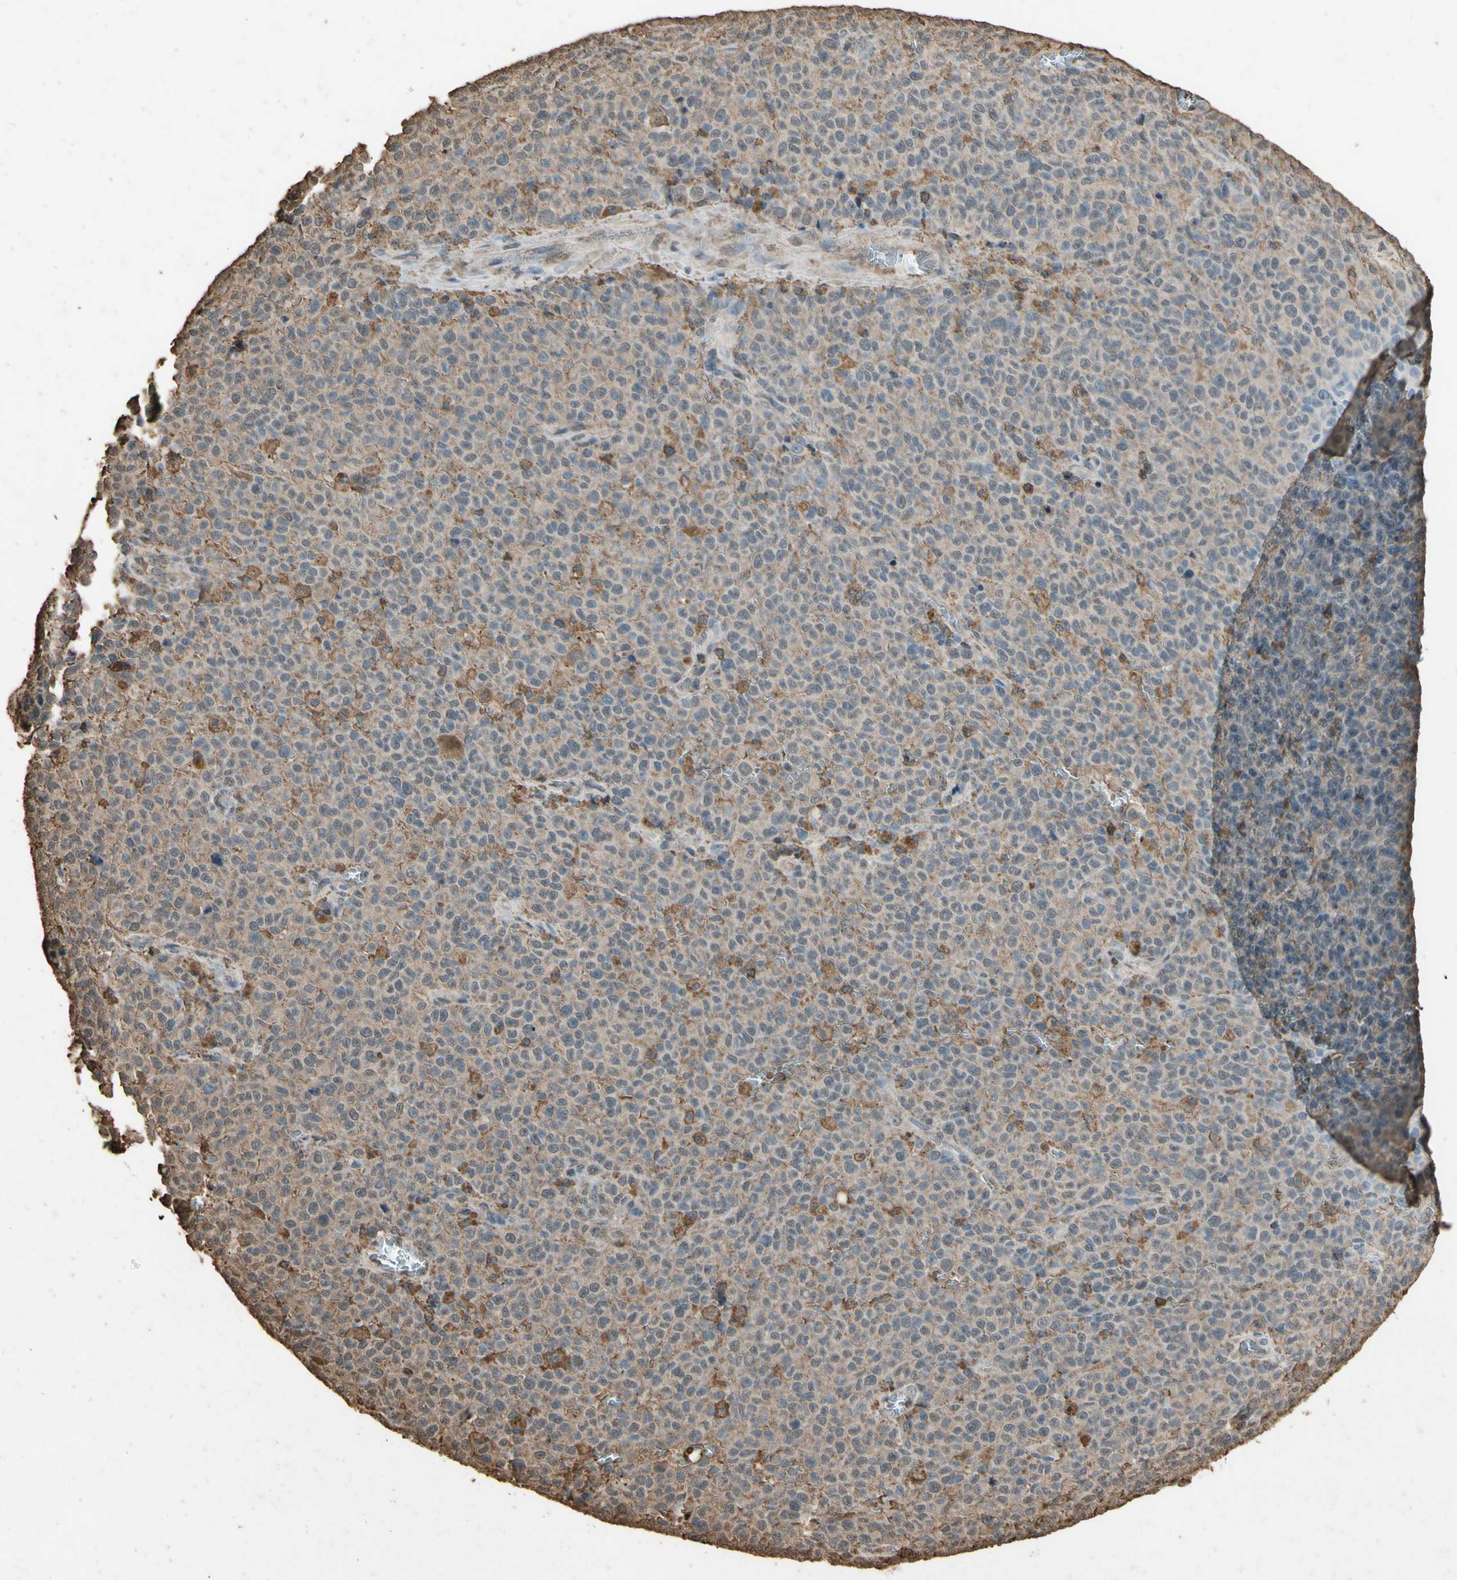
{"staining": {"intensity": "weak", "quantity": ">75%", "location": "cytoplasmic/membranous"}, "tissue": "melanoma", "cell_type": "Tumor cells", "image_type": "cancer", "snomed": [{"axis": "morphology", "description": "Malignant melanoma, NOS"}, {"axis": "topography", "description": "Skin"}], "caption": "Protein staining by immunohistochemistry demonstrates weak cytoplasmic/membranous staining in approximately >75% of tumor cells in melanoma.", "gene": "TNFSF13B", "patient": {"sex": "female", "age": 82}}